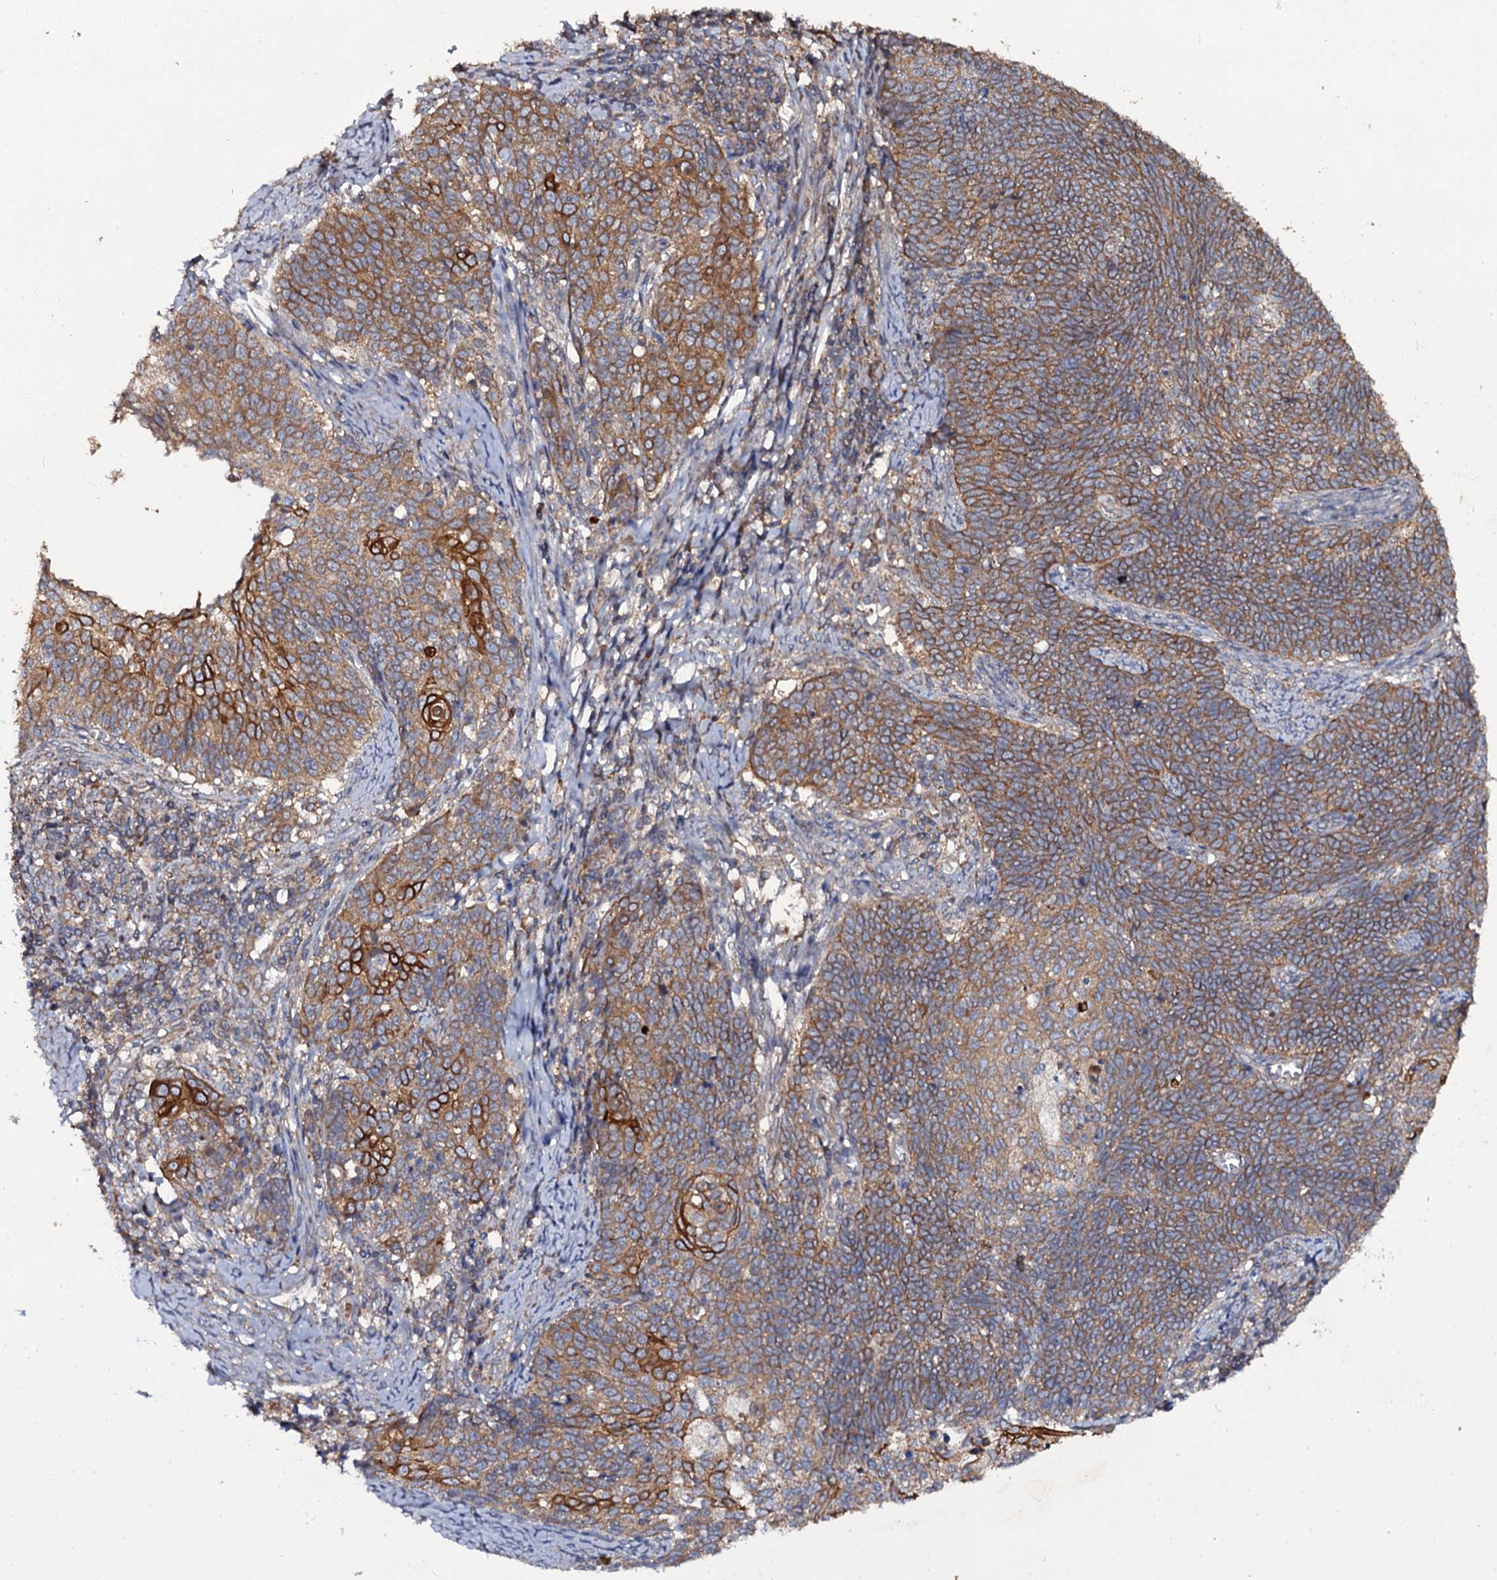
{"staining": {"intensity": "moderate", "quantity": ">75%", "location": "cytoplasmic/membranous"}, "tissue": "cervical cancer", "cell_type": "Tumor cells", "image_type": "cancer", "snomed": [{"axis": "morphology", "description": "Squamous cell carcinoma, NOS"}, {"axis": "topography", "description": "Cervix"}], "caption": "Cervical cancer stained with a protein marker reveals moderate staining in tumor cells.", "gene": "TTC23", "patient": {"sex": "female", "age": 39}}